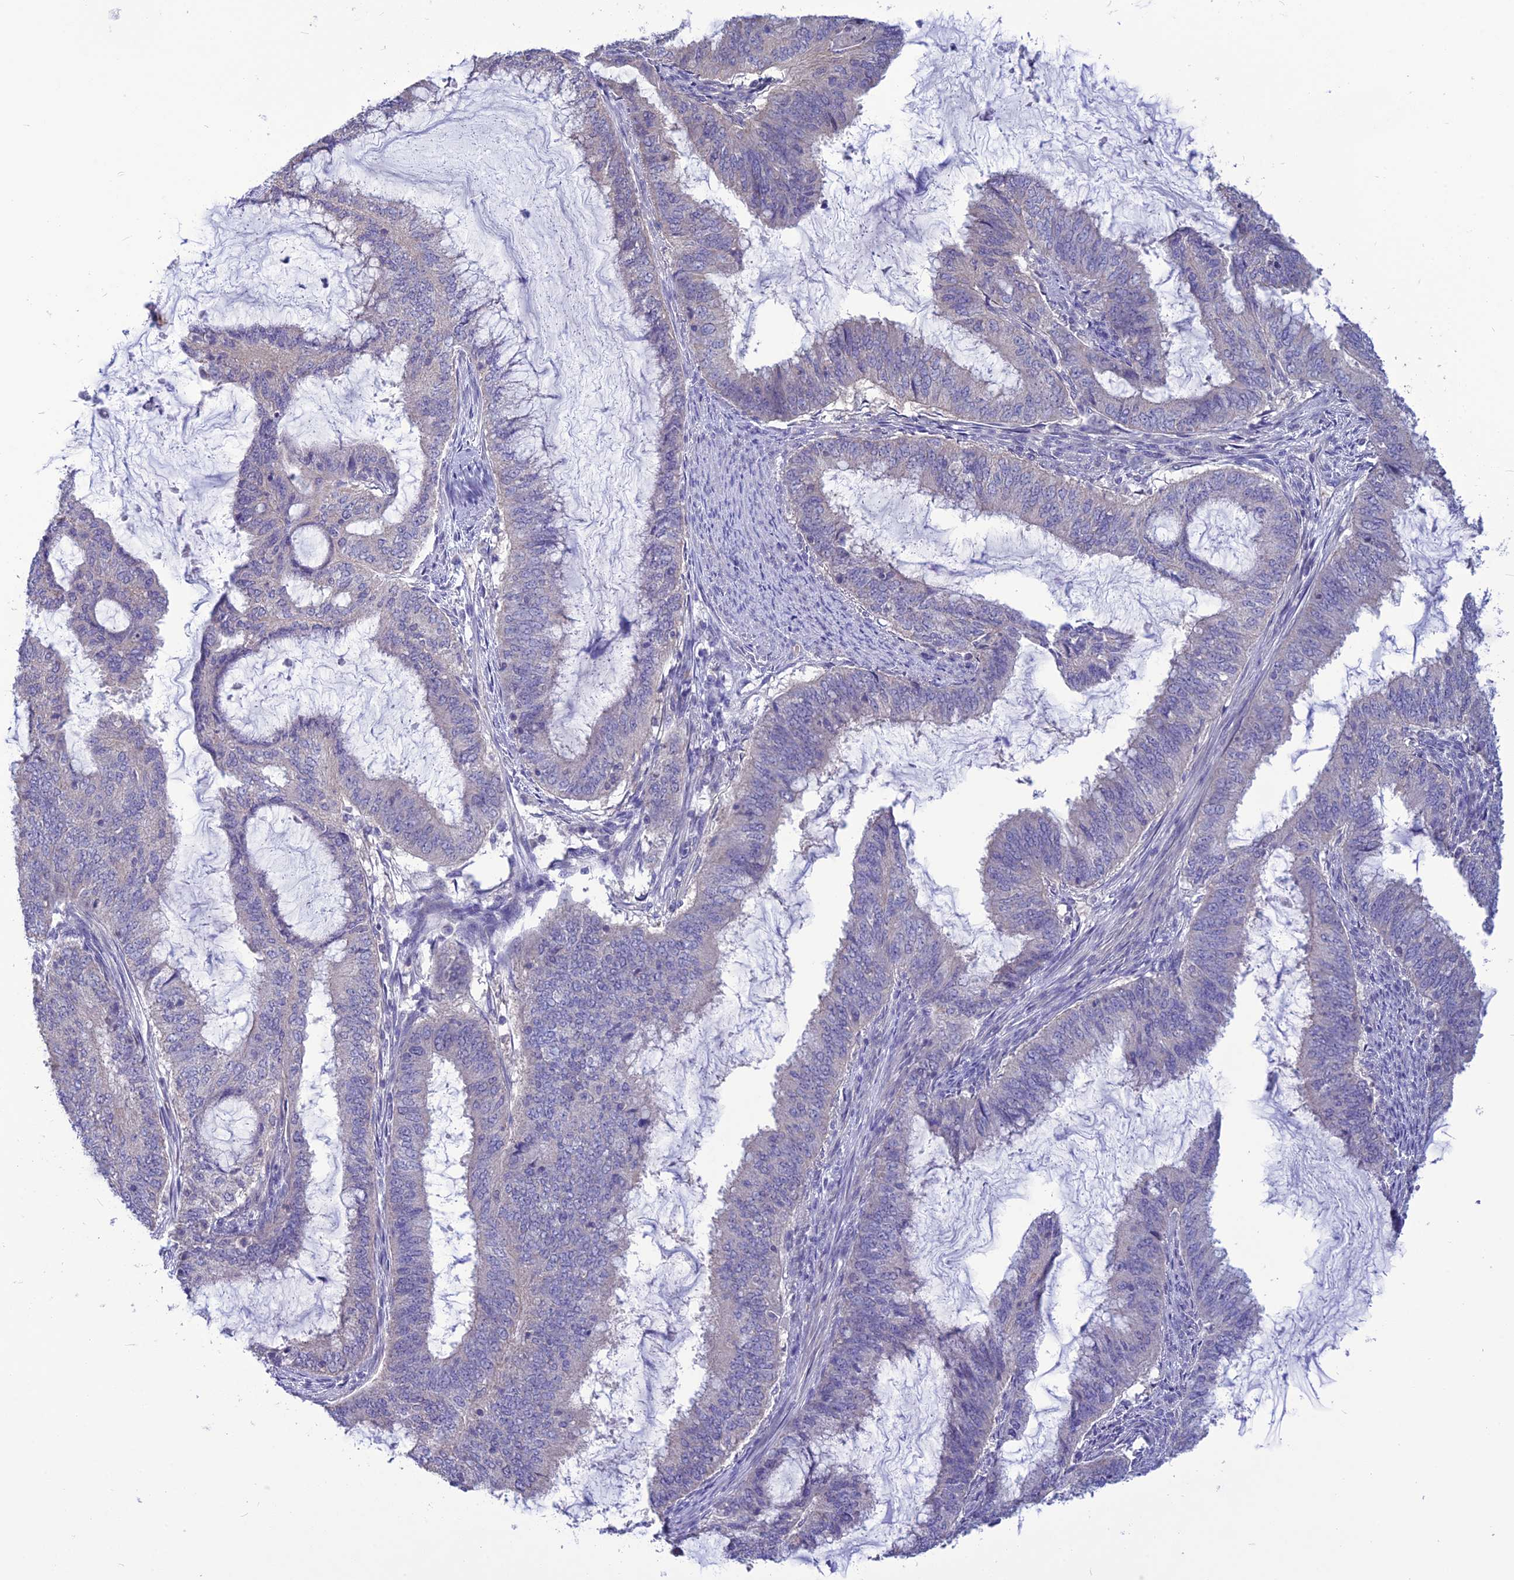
{"staining": {"intensity": "negative", "quantity": "none", "location": "none"}, "tissue": "endometrial cancer", "cell_type": "Tumor cells", "image_type": "cancer", "snomed": [{"axis": "morphology", "description": "Adenocarcinoma, NOS"}, {"axis": "topography", "description": "Endometrium"}], "caption": "This is an IHC photomicrograph of human adenocarcinoma (endometrial). There is no staining in tumor cells.", "gene": "PSMF1", "patient": {"sex": "female", "age": 51}}